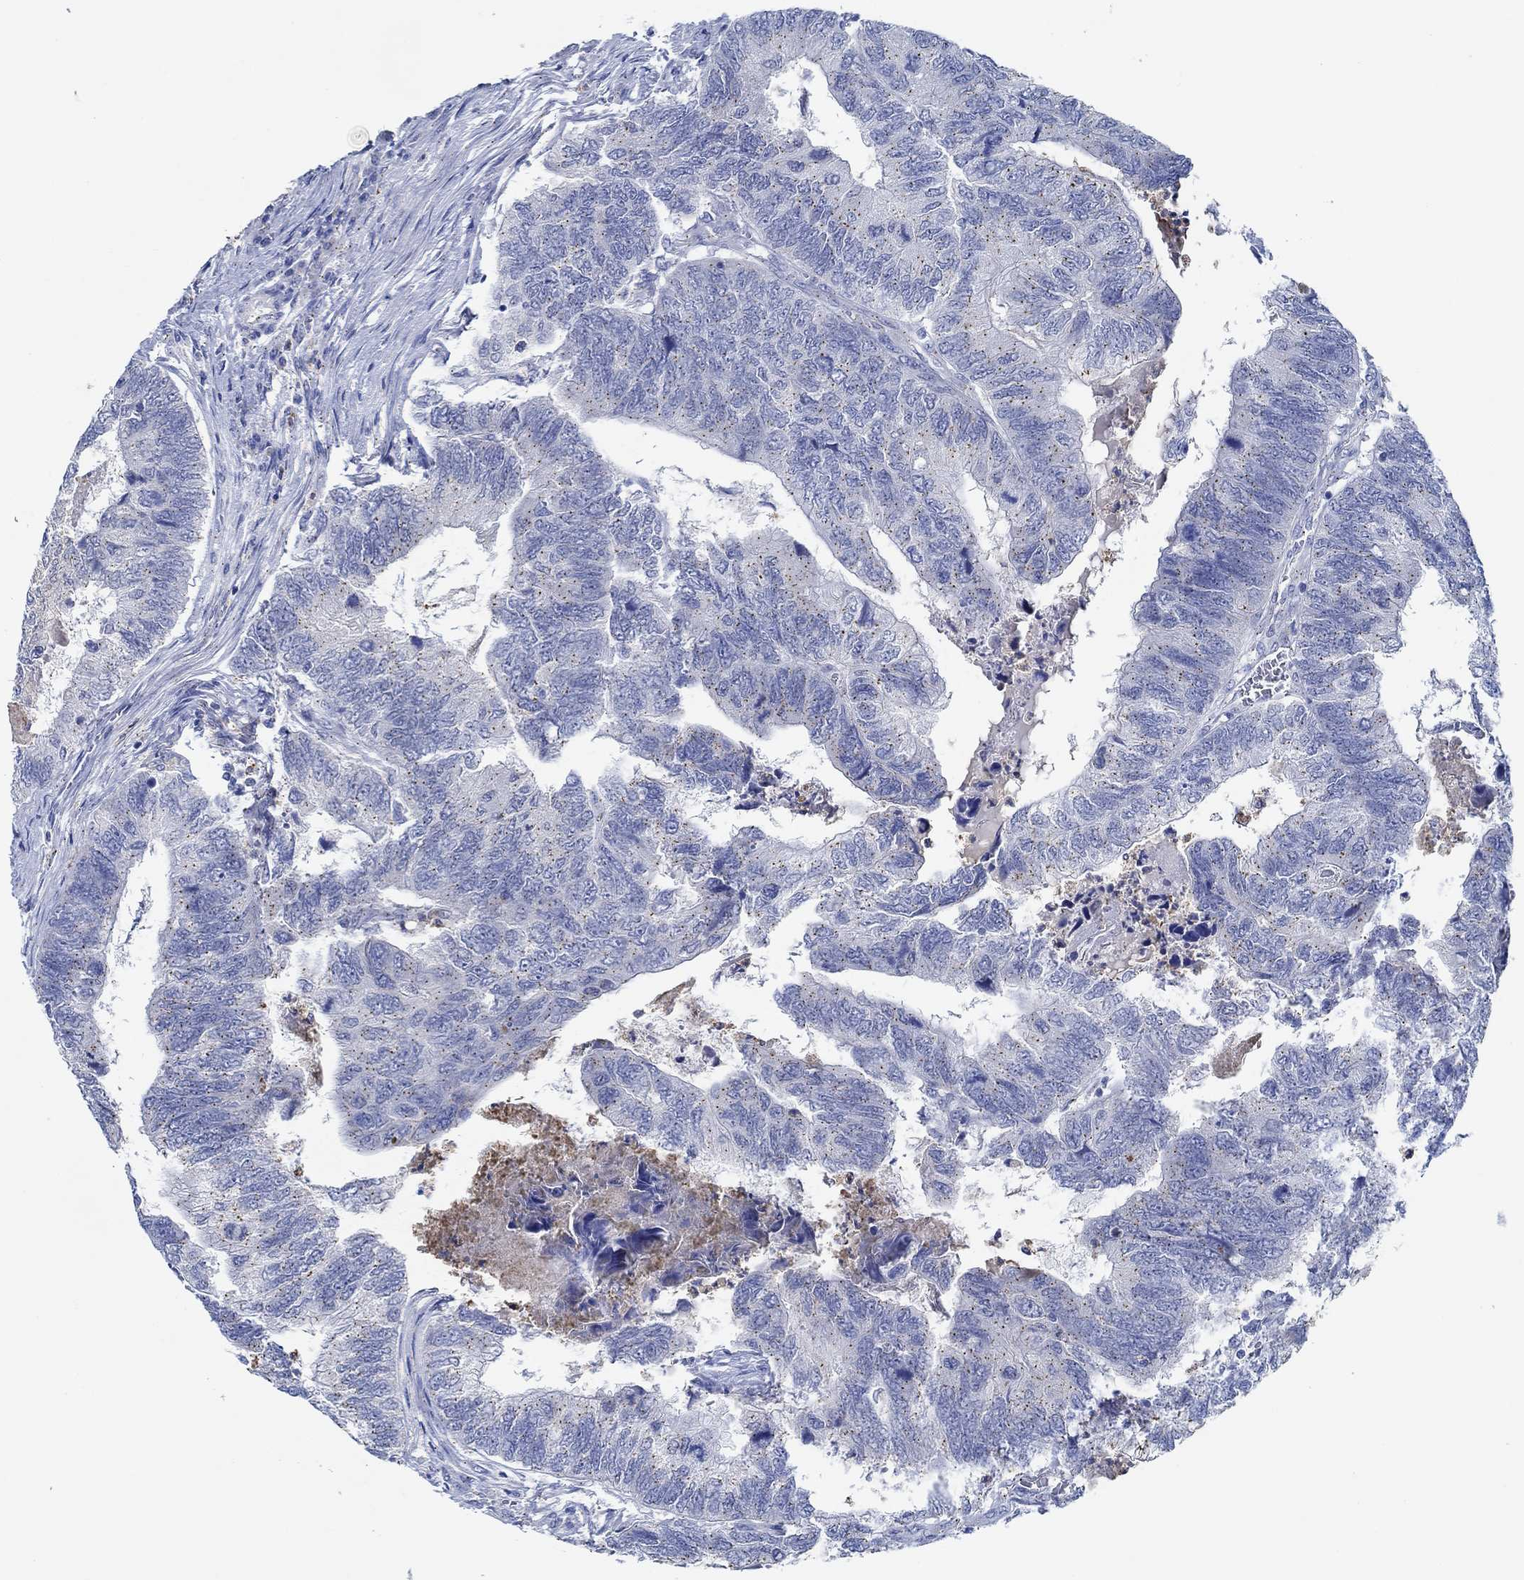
{"staining": {"intensity": "negative", "quantity": "none", "location": "none"}, "tissue": "colorectal cancer", "cell_type": "Tumor cells", "image_type": "cancer", "snomed": [{"axis": "morphology", "description": "Adenocarcinoma, NOS"}, {"axis": "topography", "description": "Colon"}], "caption": "The histopathology image exhibits no significant positivity in tumor cells of adenocarcinoma (colorectal).", "gene": "CPM", "patient": {"sex": "female", "age": 67}}